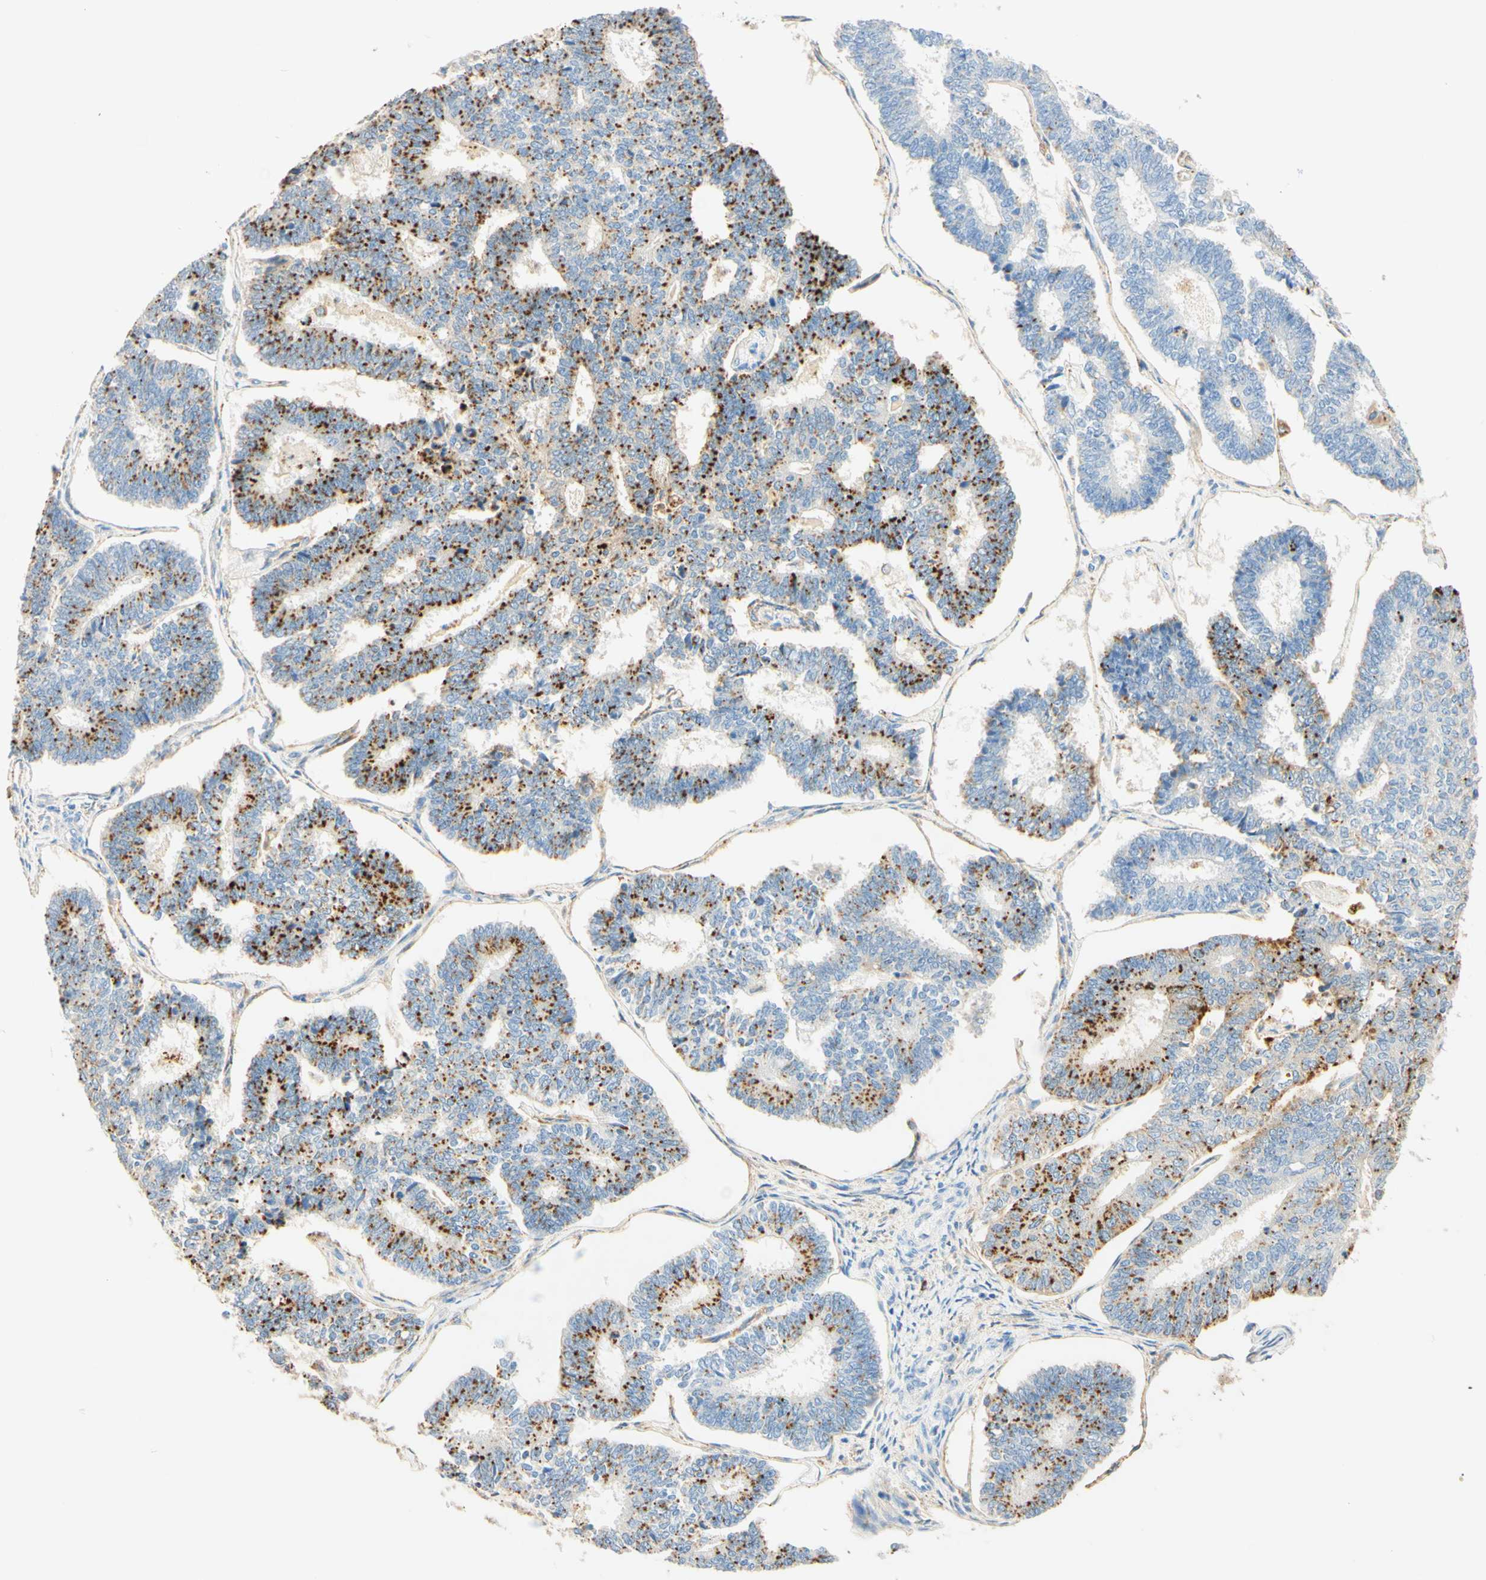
{"staining": {"intensity": "moderate", "quantity": "25%-75%", "location": "cytoplasmic/membranous"}, "tissue": "endometrial cancer", "cell_type": "Tumor cells", "image_type": "cancer", "snomed": [{"axis": "morphology", "description": "Adenocarcinoma, NOS"}, {"axis": "topography", "description": "Endometrium"}], "caption": "Protein expression analysis of human adenocarcinoma (endometrial) reveals moderate cytoplasmic/membranous staining in approximately 25%-75% of tumor cells. Ihc stains the protein in brown and the nuclei are stained blue.", "gene": "CD63", "patient": {"sex": "female", "age": 70}}